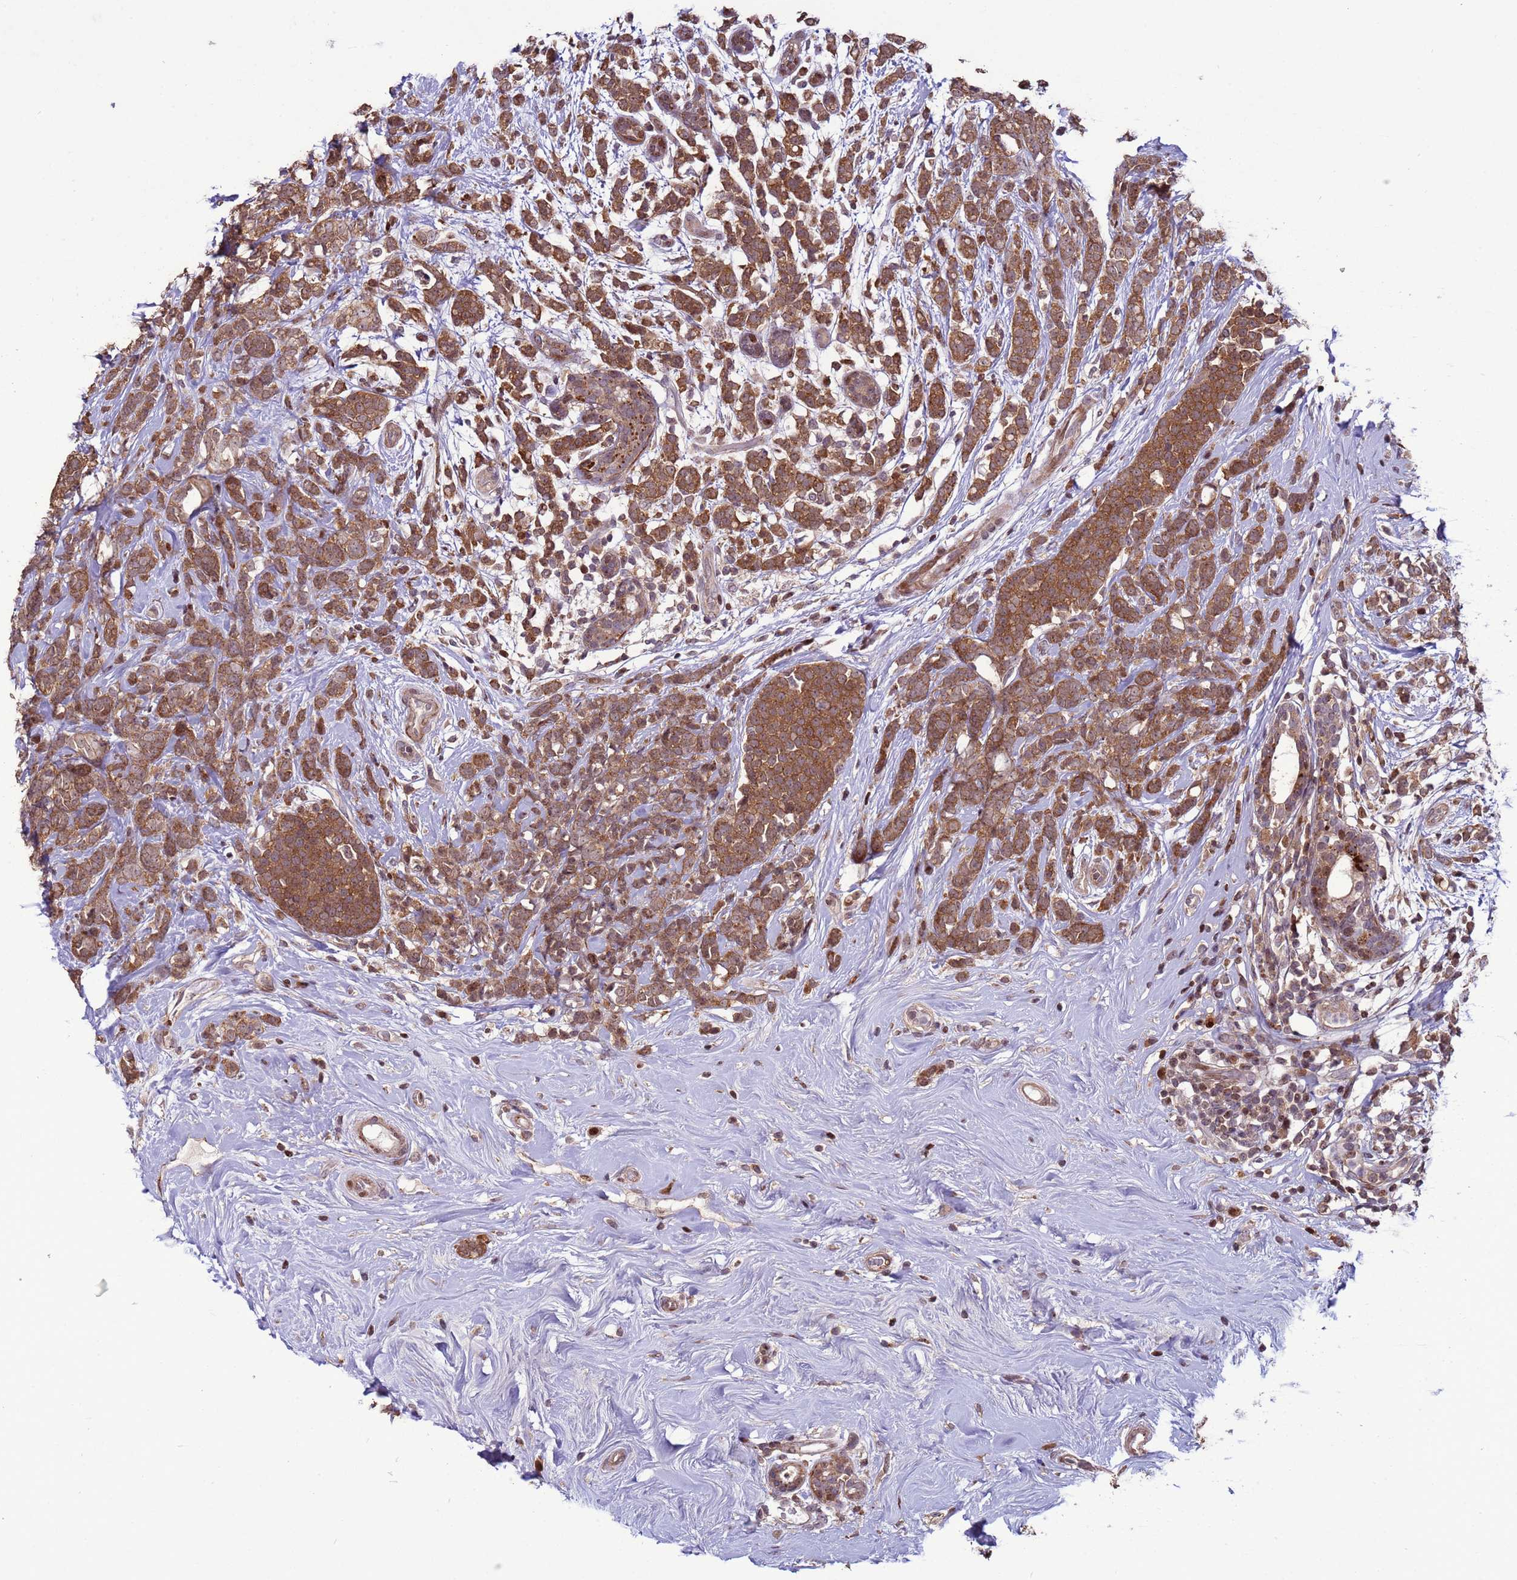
{"staining": {"intensity": "moderate", "quantity": ">75%", "location": "cytoplasmic/membranous"}, "tissue": "breast cancer", "cell_type": "Tumor cells", "image_type": "cancer", "snomed": [{"axis": "morphology", "description": "Lobular carcinoma"}, {"axis": "topography", "description": "Breast"}], "caption": "DAB (3,3'-diaminobenzidine) immunohistochemical staining of breast lobular carcinoma exhibits moderate cytoplasmic/membranous protein expression in about >75% of tumor cells. Nuclei are stained in blue.", "gene": "HGH1", "patient": {"sex": "female", "age": 58}}